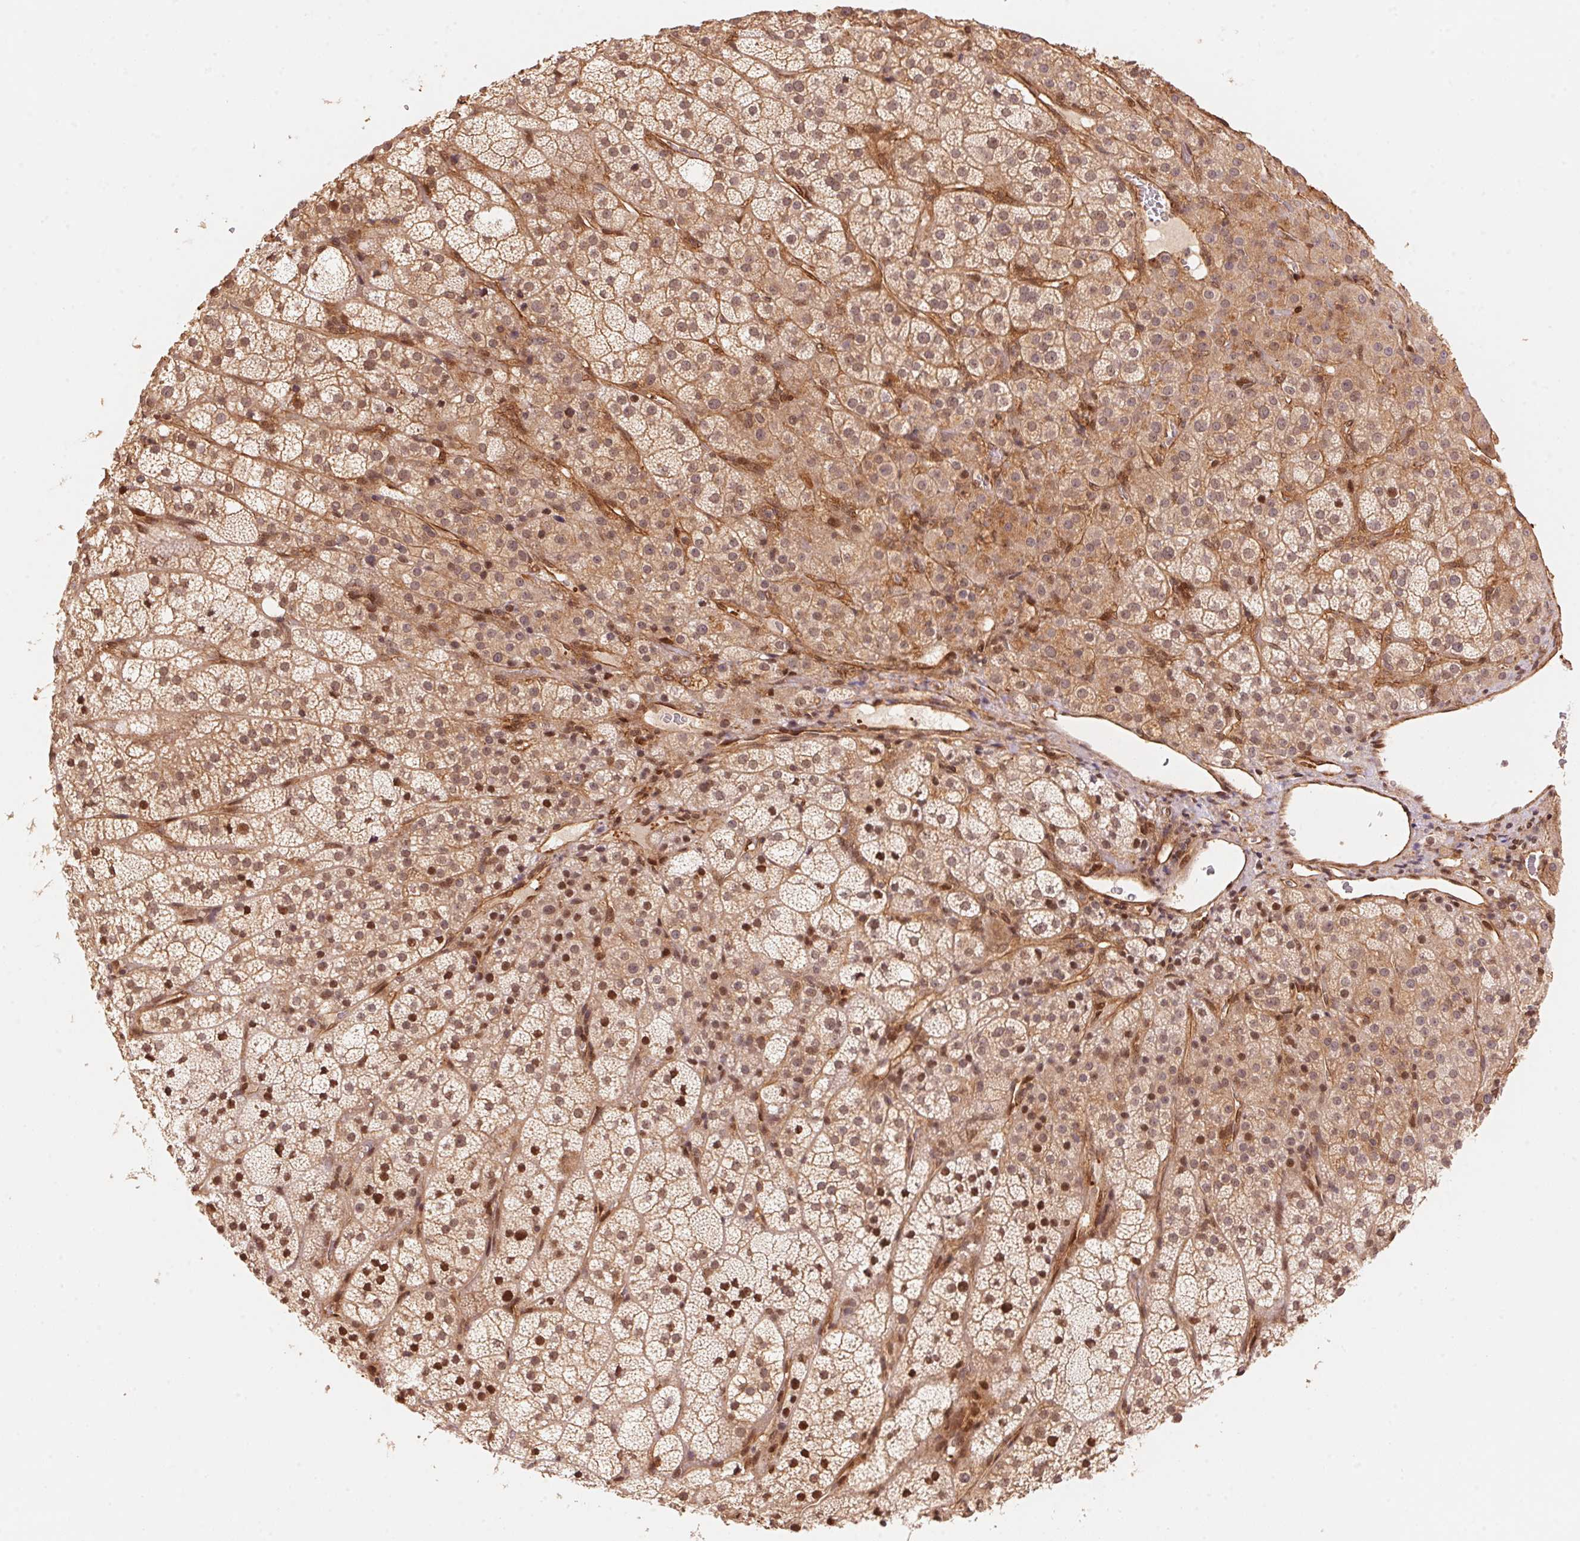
{"staining": {"intensity": "strong", "quantity": "25%-75%", "location": "cytoplasmic/membranous,nuclear"}, "tissue": "adrenal gland", "cell_type": "Glandular cells", "image_type": "normal", "snomed": [{"axis": "morphology", "description": "Normal tissue, NOS"}, {"axis": "topography", "description": "Adrenal gland"}], "caption": "Adrenal gland stained with immunohistochemistry reveals strong cytoplasmic/membranous,nuclear expression in about 25%-75% of glandular cells. The protein of interest is shown in brown color, while the nuclei are stained blue.", "gene": "TNIP2", "patient": {"sex": "female", "age": 60}}